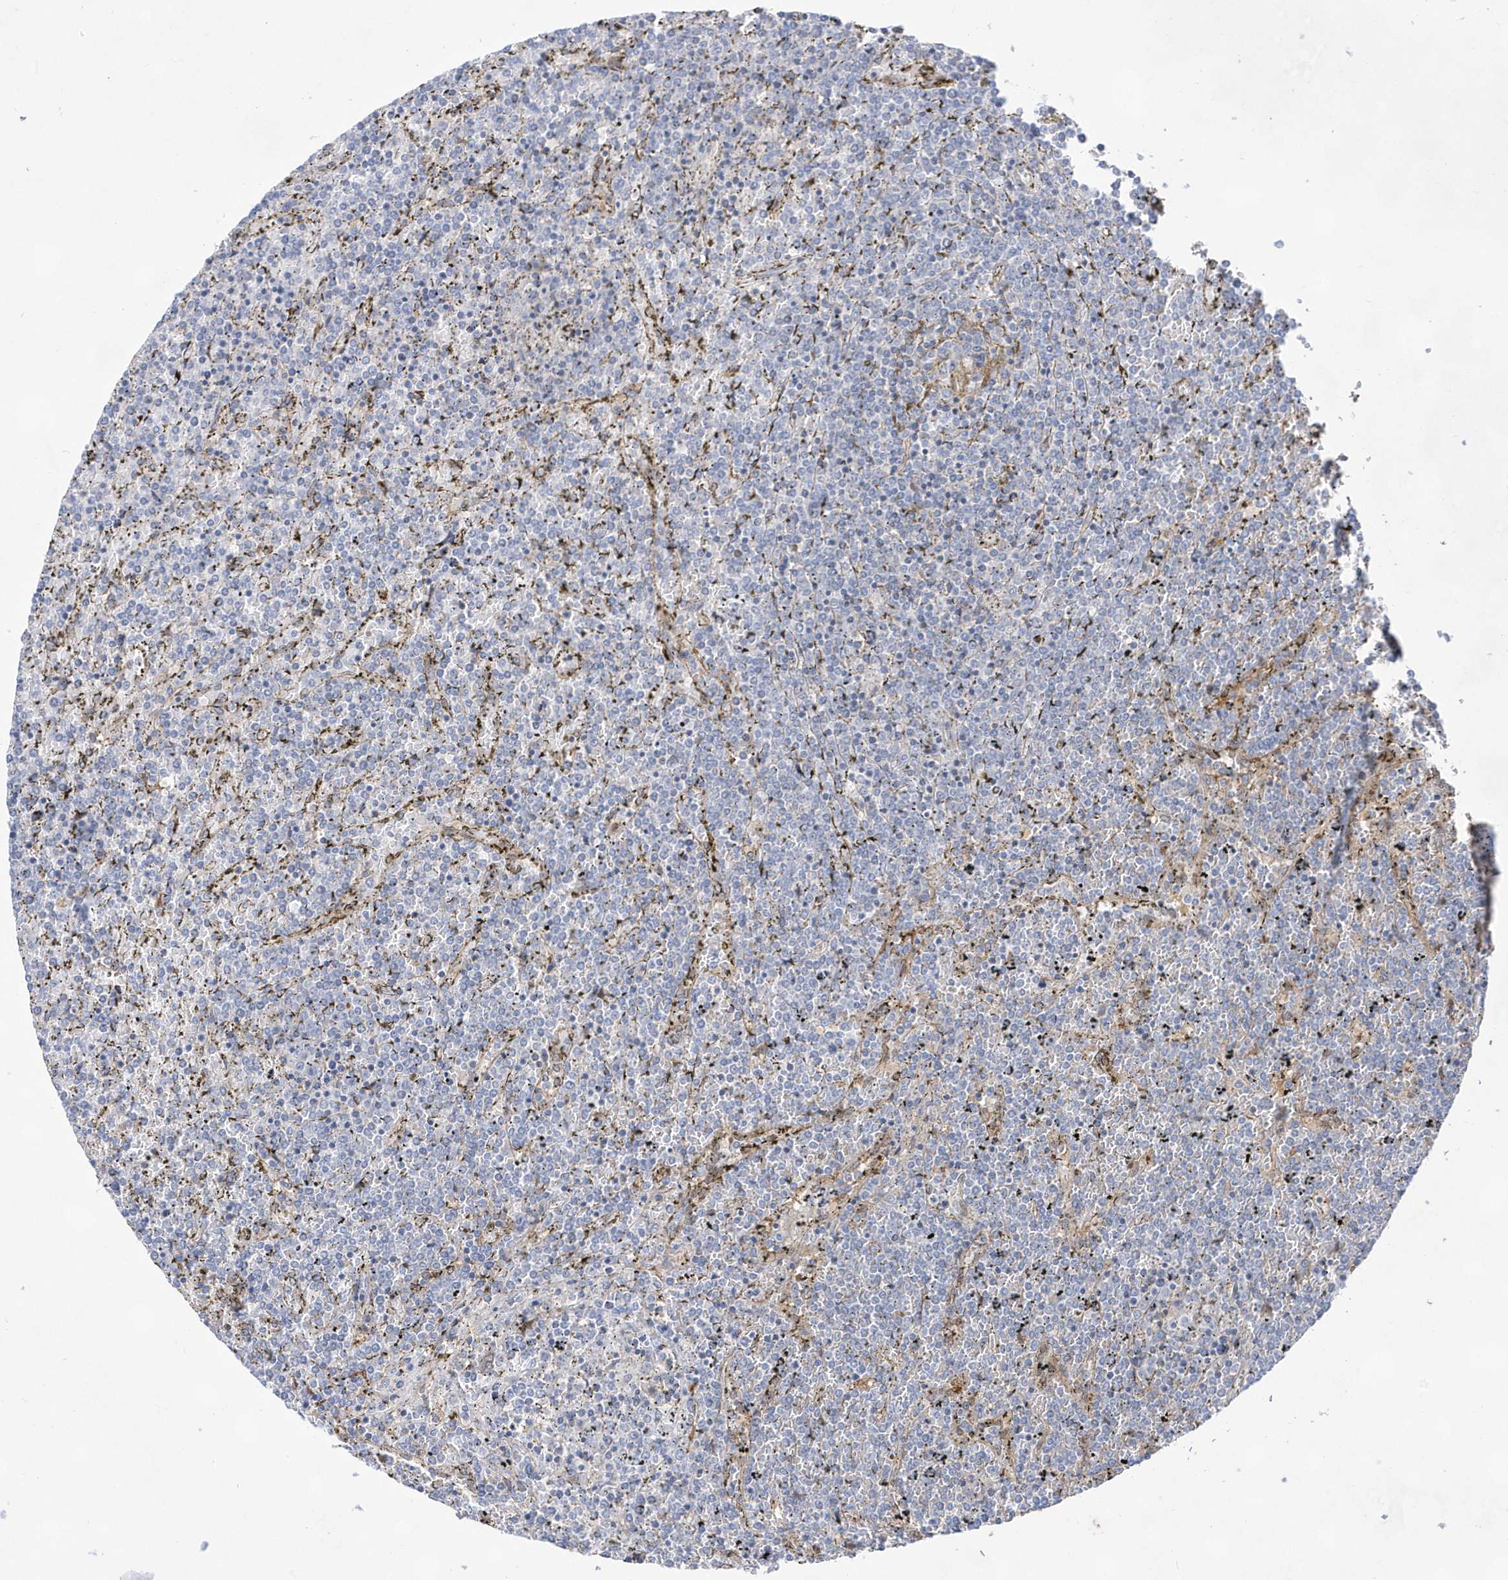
{"staining": {"intensity": "negative", "quantity": "none", "location": "none"}, "tissue": "lymphoma", "cell_type": "Tumor cells", "image_type": "cancer", "snomed": [{"axis": "morphology", "description": "Malignant lymphoma, non-Hodgkin's type, Low grade"}, {"axis": "topography", "description": "Spleen"}], "caption": "DAB immunohistochemical staining of human lymphoma displays no significant positivity in tumor cells. (DAB (3,3'-diaminobenzidine) IHC visualized using brightfield microscopy, high magnification).", "gene": "BDH2", "patient": {"sex": "female", "age": 19}}